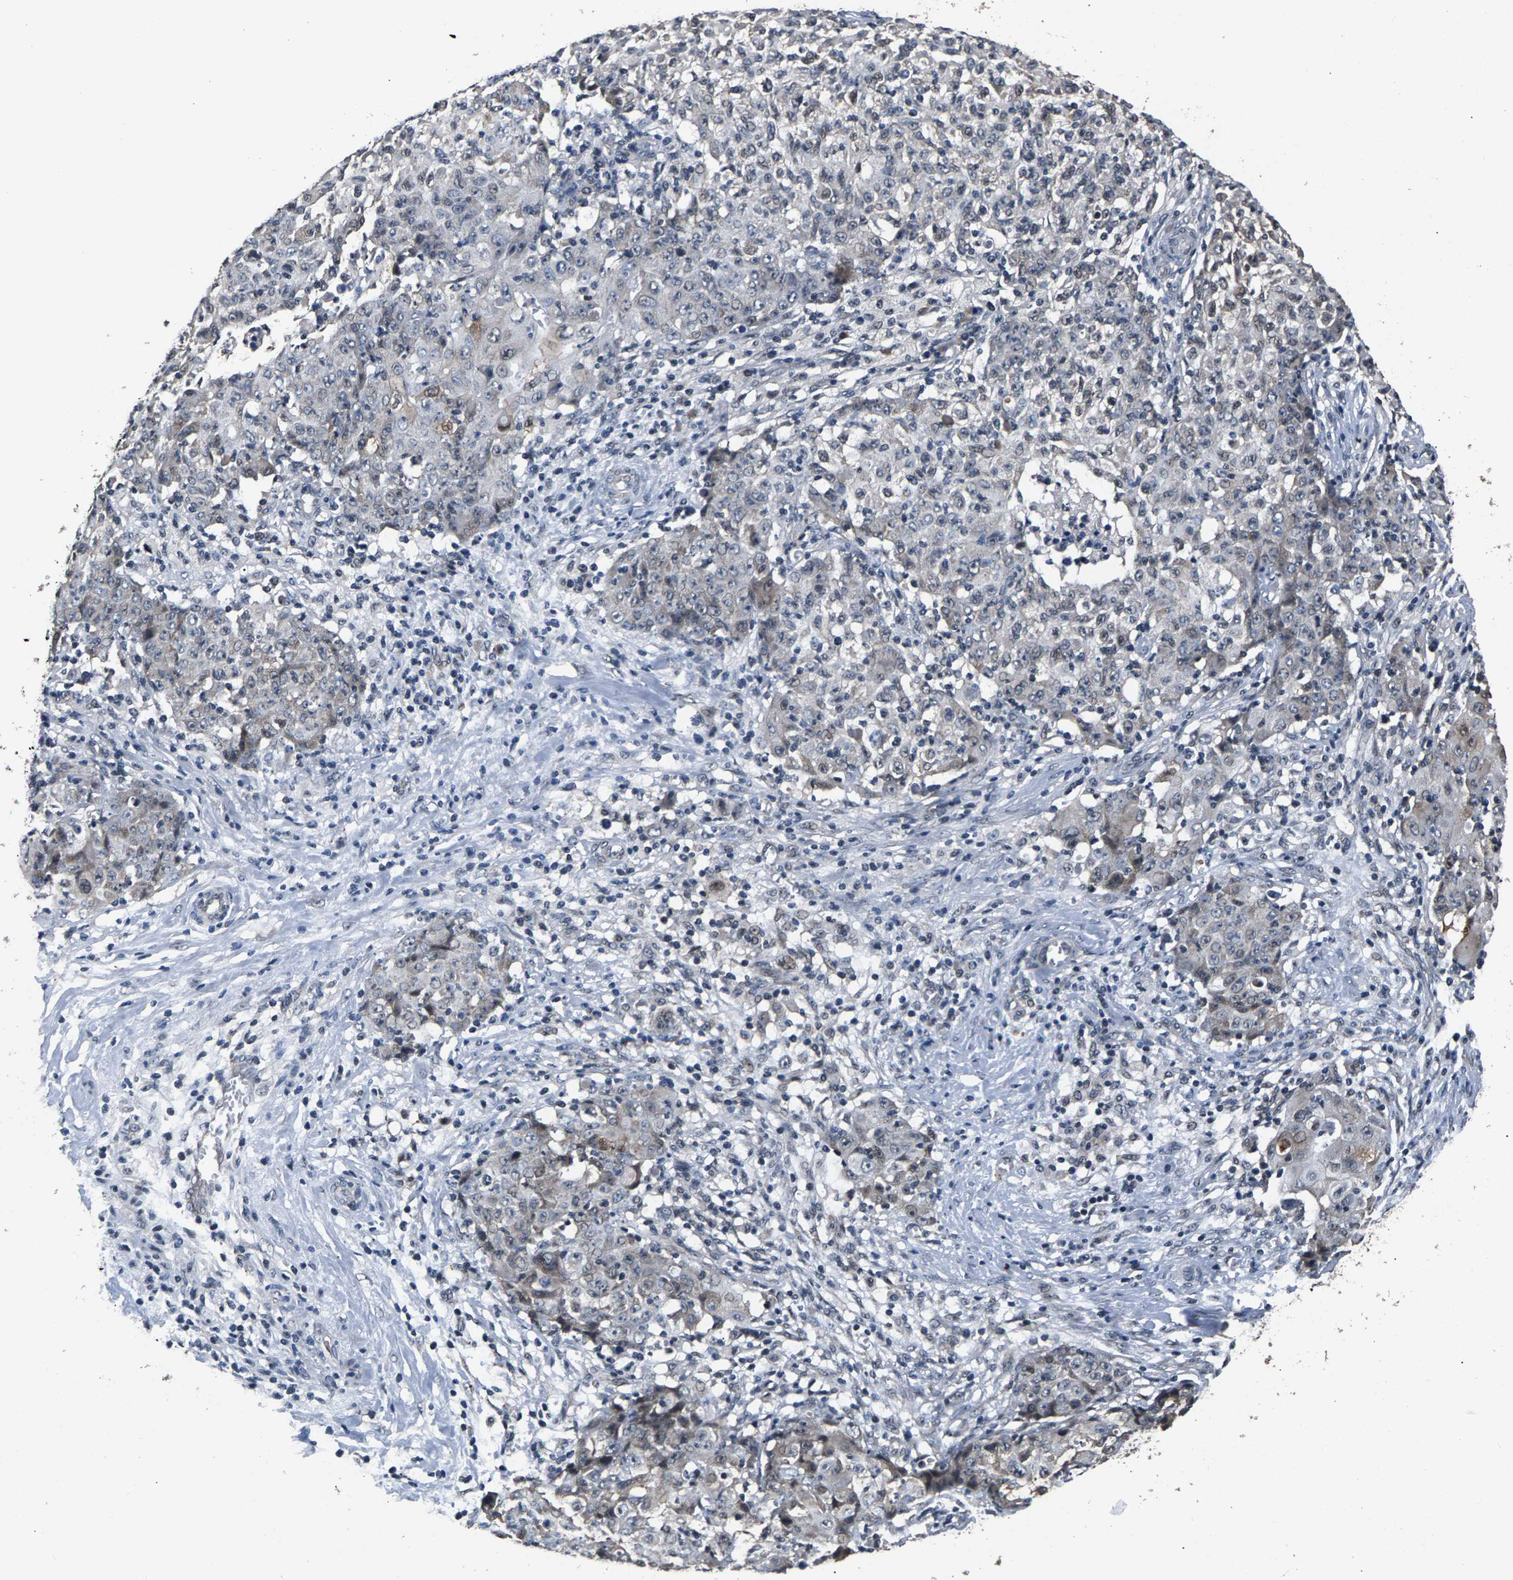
{"staining": {"intensity": "weak", "quantity": "<25%", "location": "nuclear"}, "tissue": "ovarian cancer", "cell_type": "Tumor cells", "image_type": "cancer", "snomed": [{"axis": "morphology", "description": "Carcinoma, endometroid"}, {"axis": "topography", "description": "Ovary"}], "caption": "High power microscopy photomicrograph of an immunohistochemistry (IHC) micrograph of ovarian cancer, revealing no significant positivity in tumor cells.", "gene": "RBM33", "patient": {"sex": "female", "age": 42}}